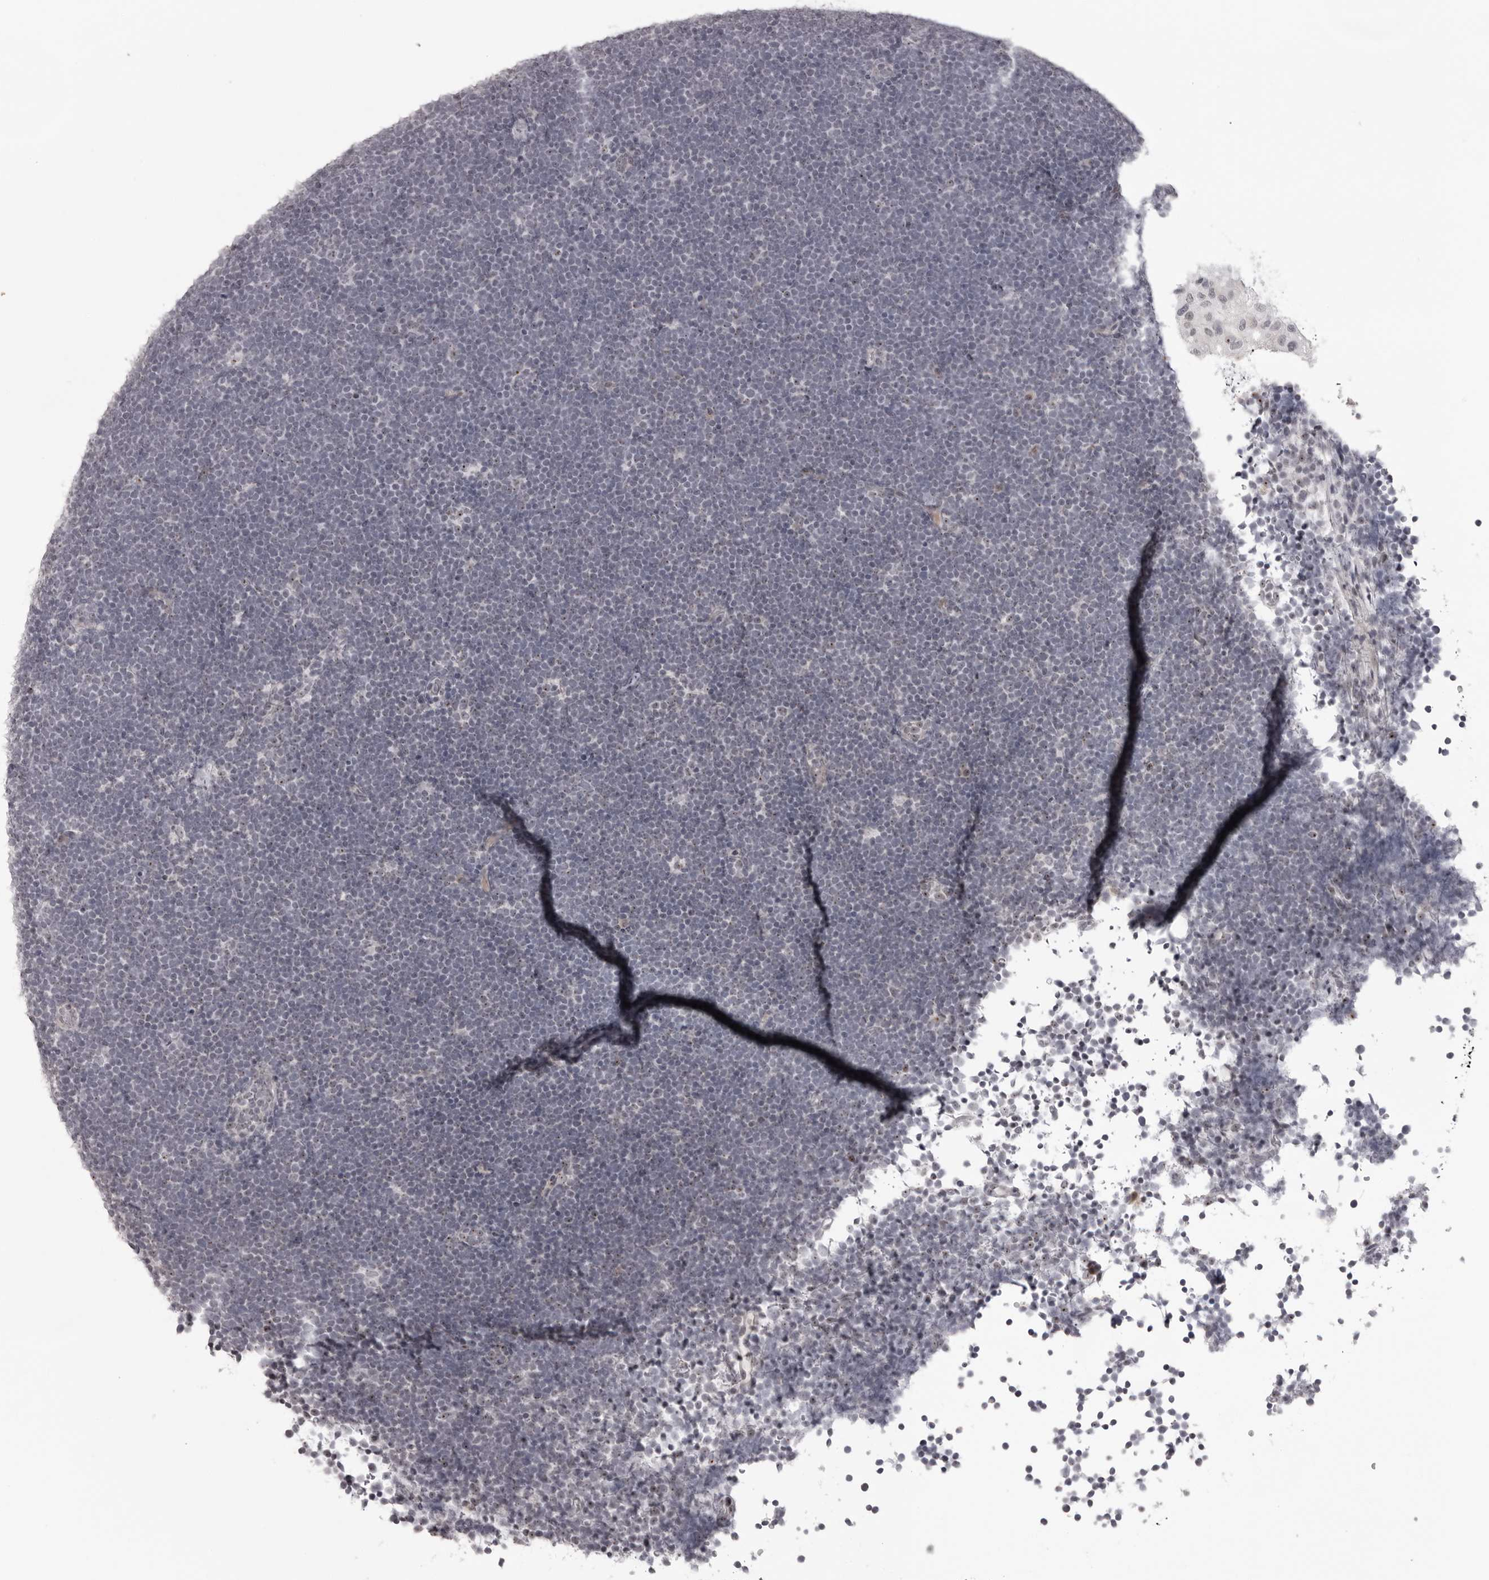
{"staining": {"intensity": "negative", "quantity": "none", "location": "none"}, "tissue": "lymphoma", "cell_type": "Tumor cells", "image_type": "cancer", "snomed": [{"axis": "morphology", "description": "Malignant lymphoma, non-Hodgkin's type, High grade"}, {"axis": "topography", "description": "Lymph node"}], "caption": "An image of high-grade malignant lymphoma, non-Hodgkin's type stained for a protein shows no brown staining in tumor cells. (Stains: DAB (3,3'-diaminobenzidine) IHC with hematoxylin counter stain, Microscopy: brightfield microscopy at high magnification).", "gene": "HELZ", "patient": {"sex": "male", "age": 13}}